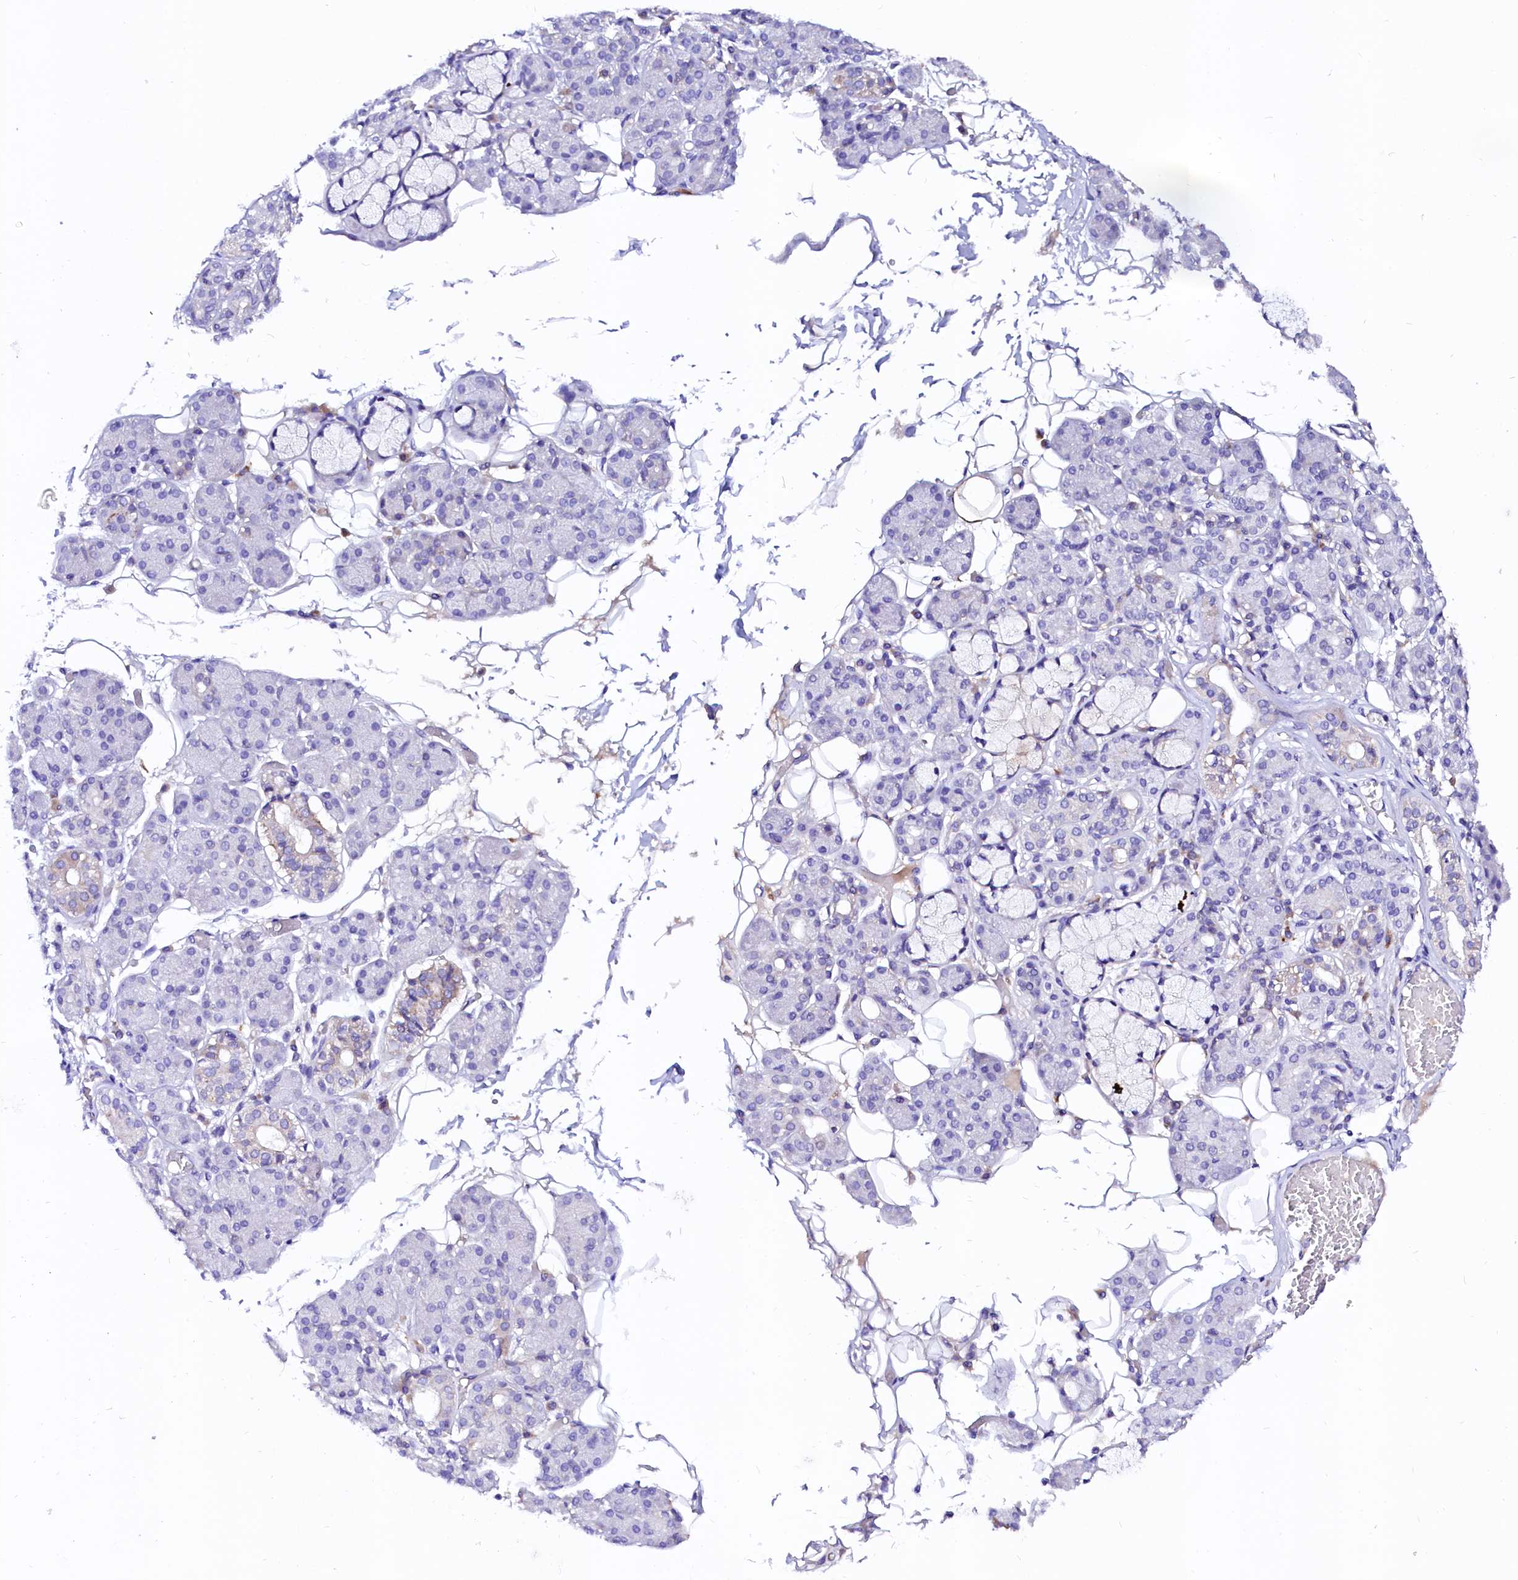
{"staining": {"intensity": "negative", "quantity": "none", "location": "none"}, "tissue": "salivary gland", "cell_type": "Glandular cells", "image_type": "normal", "snomed": [{"axis": "morphology", "description": "Normal tissue, NOS"}, {"axis": "topography", "description": "Salivary gland"}], "caption": "IHC photomicrograph of benign salivary gland: salivary gland stained with DAB reveals no significant protein positivity in glandular cells. (Stains: DAB IHC with hematoxylin counter stain, Microscopy: brightfield microscopy at high magnification).", "gene": "BTBD16", "patient": {"sex": "male", "age": 63}}